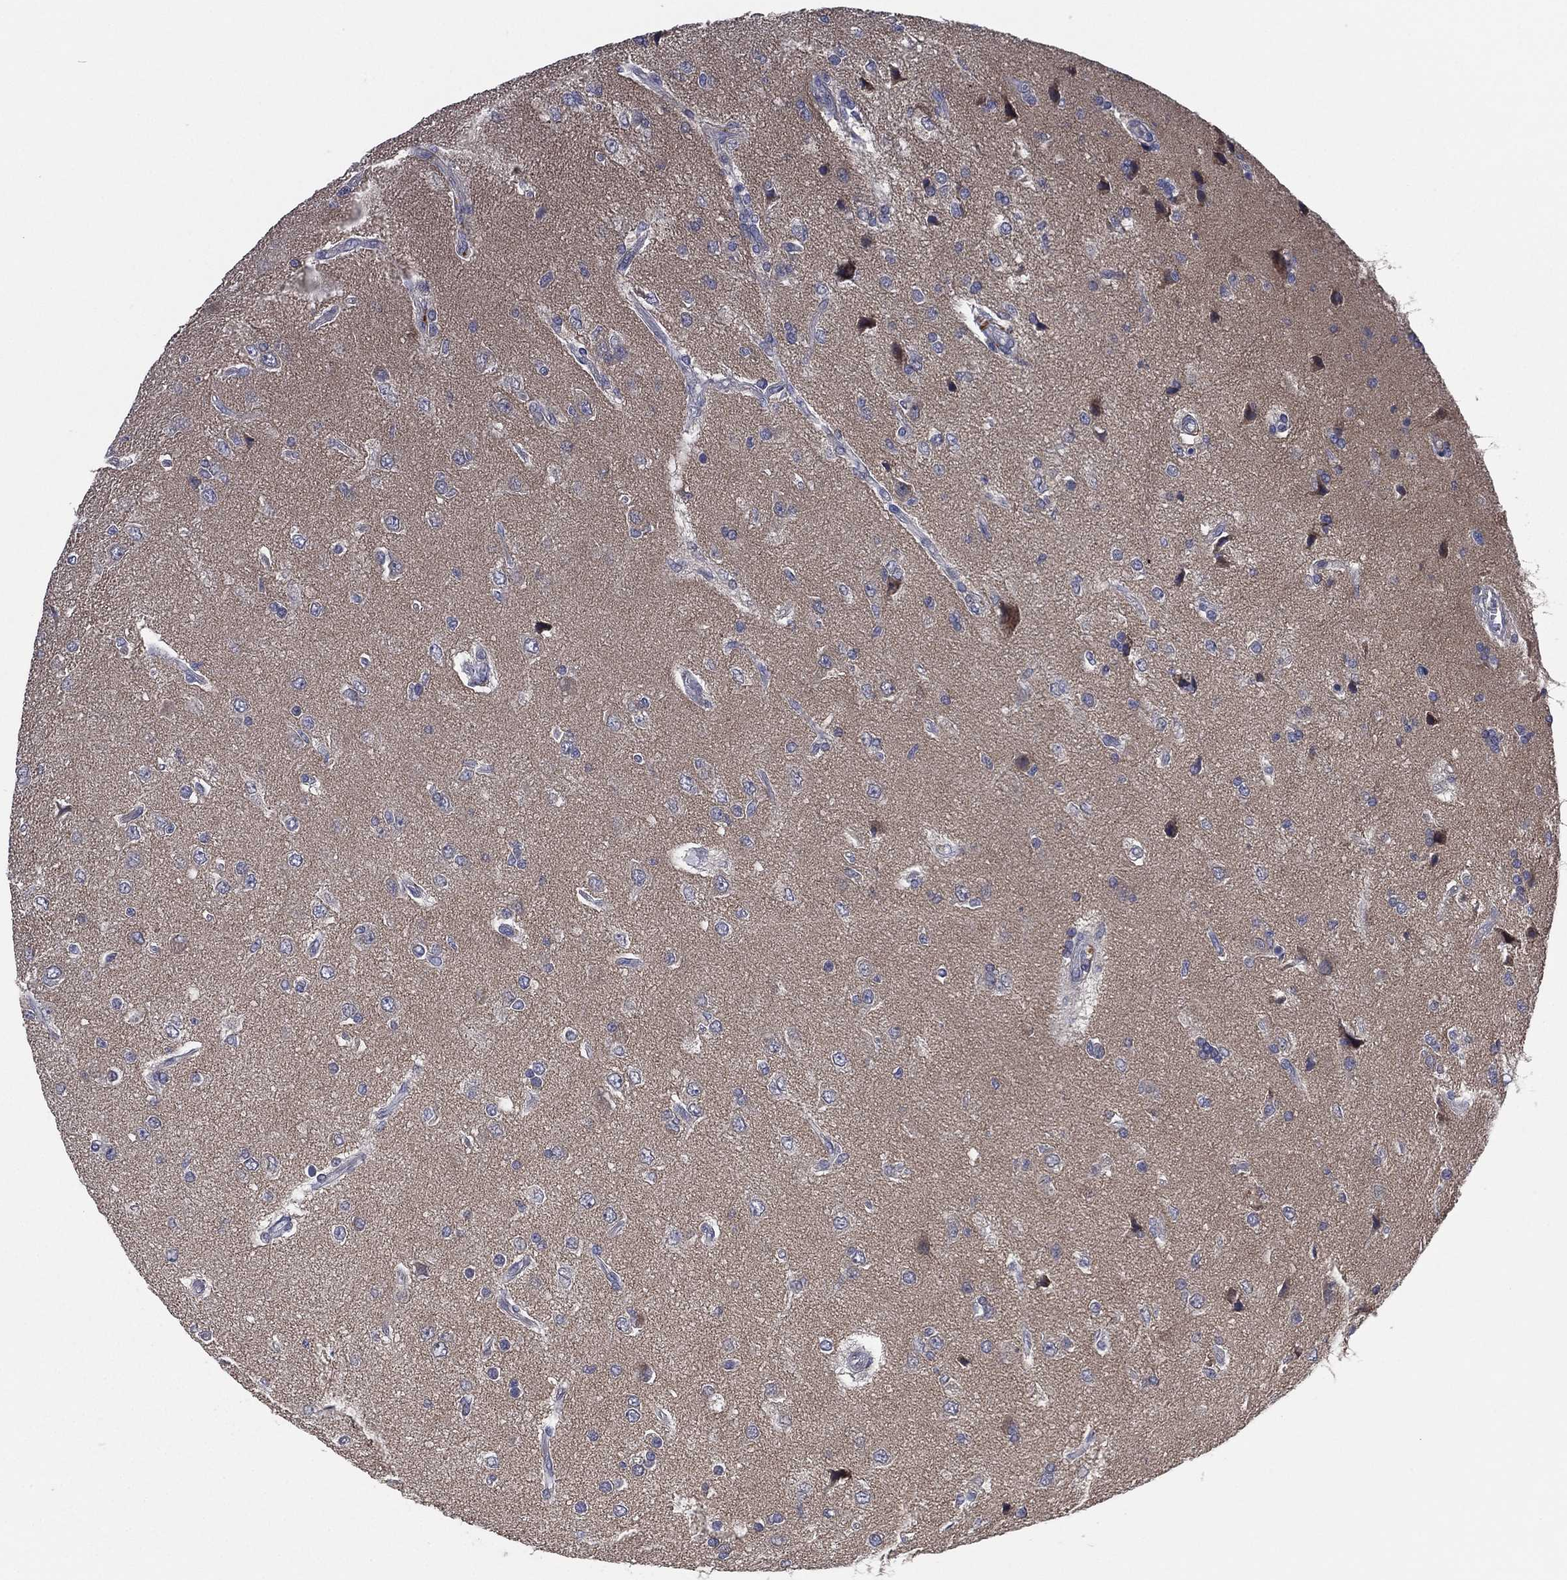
{"staining": {"intensity": "negative", "quantity": "none", "location": "none"}, "tissue": "glioma", "cell_type": "Tumor cells", "image_type": "cancer", "snomed": [{"axis": "morphology", "description": "Glioma, malignant, High grade"}, {"axis": "topography", "description": "Brain"}], "caption": "This is an IHC histopathology image of glioma. There is no staining in tumor cells.", "gene": "MPP7", "patient": {"sex": "male", "age": 56}}